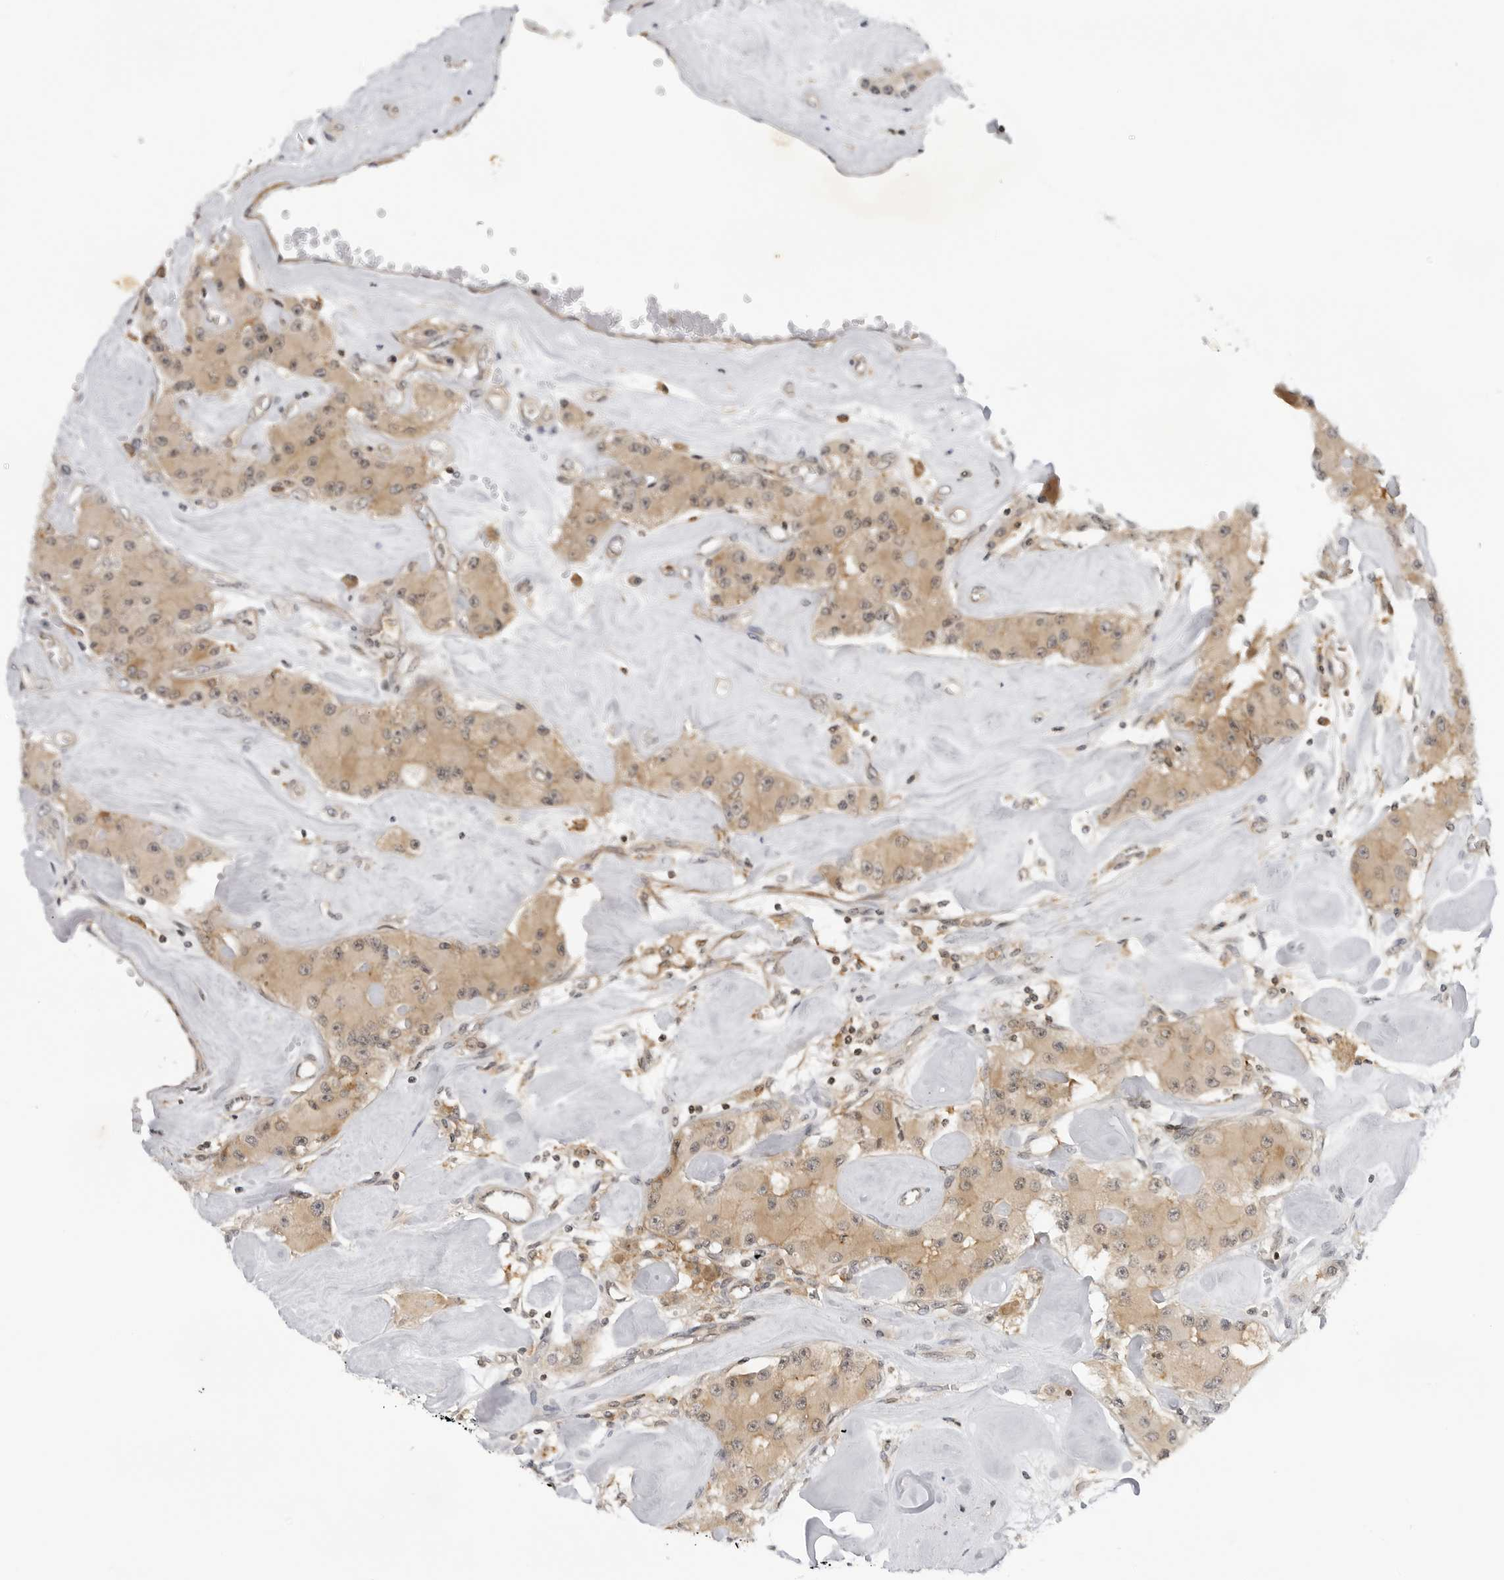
{"staining": {"intensity": "moderate", "quantity": ">75%", "location": "cytoplasmic/membranous"}, "tissue": "carcinoid", "cell_type": "Tumor cells", "image_type": "cancer", "snomed": [{"axis": "morphology", "description": "Carcinoid, malignant, NOS"}, {"axis": "topography", "description": "Pancreas"}], "caption": "Human carcinoid (malignant) stained with a protein marker exhibits moderate staining in tumor cells.", "gene": "MAP2K5", "patient": {"sex": "male", "age": 41}}